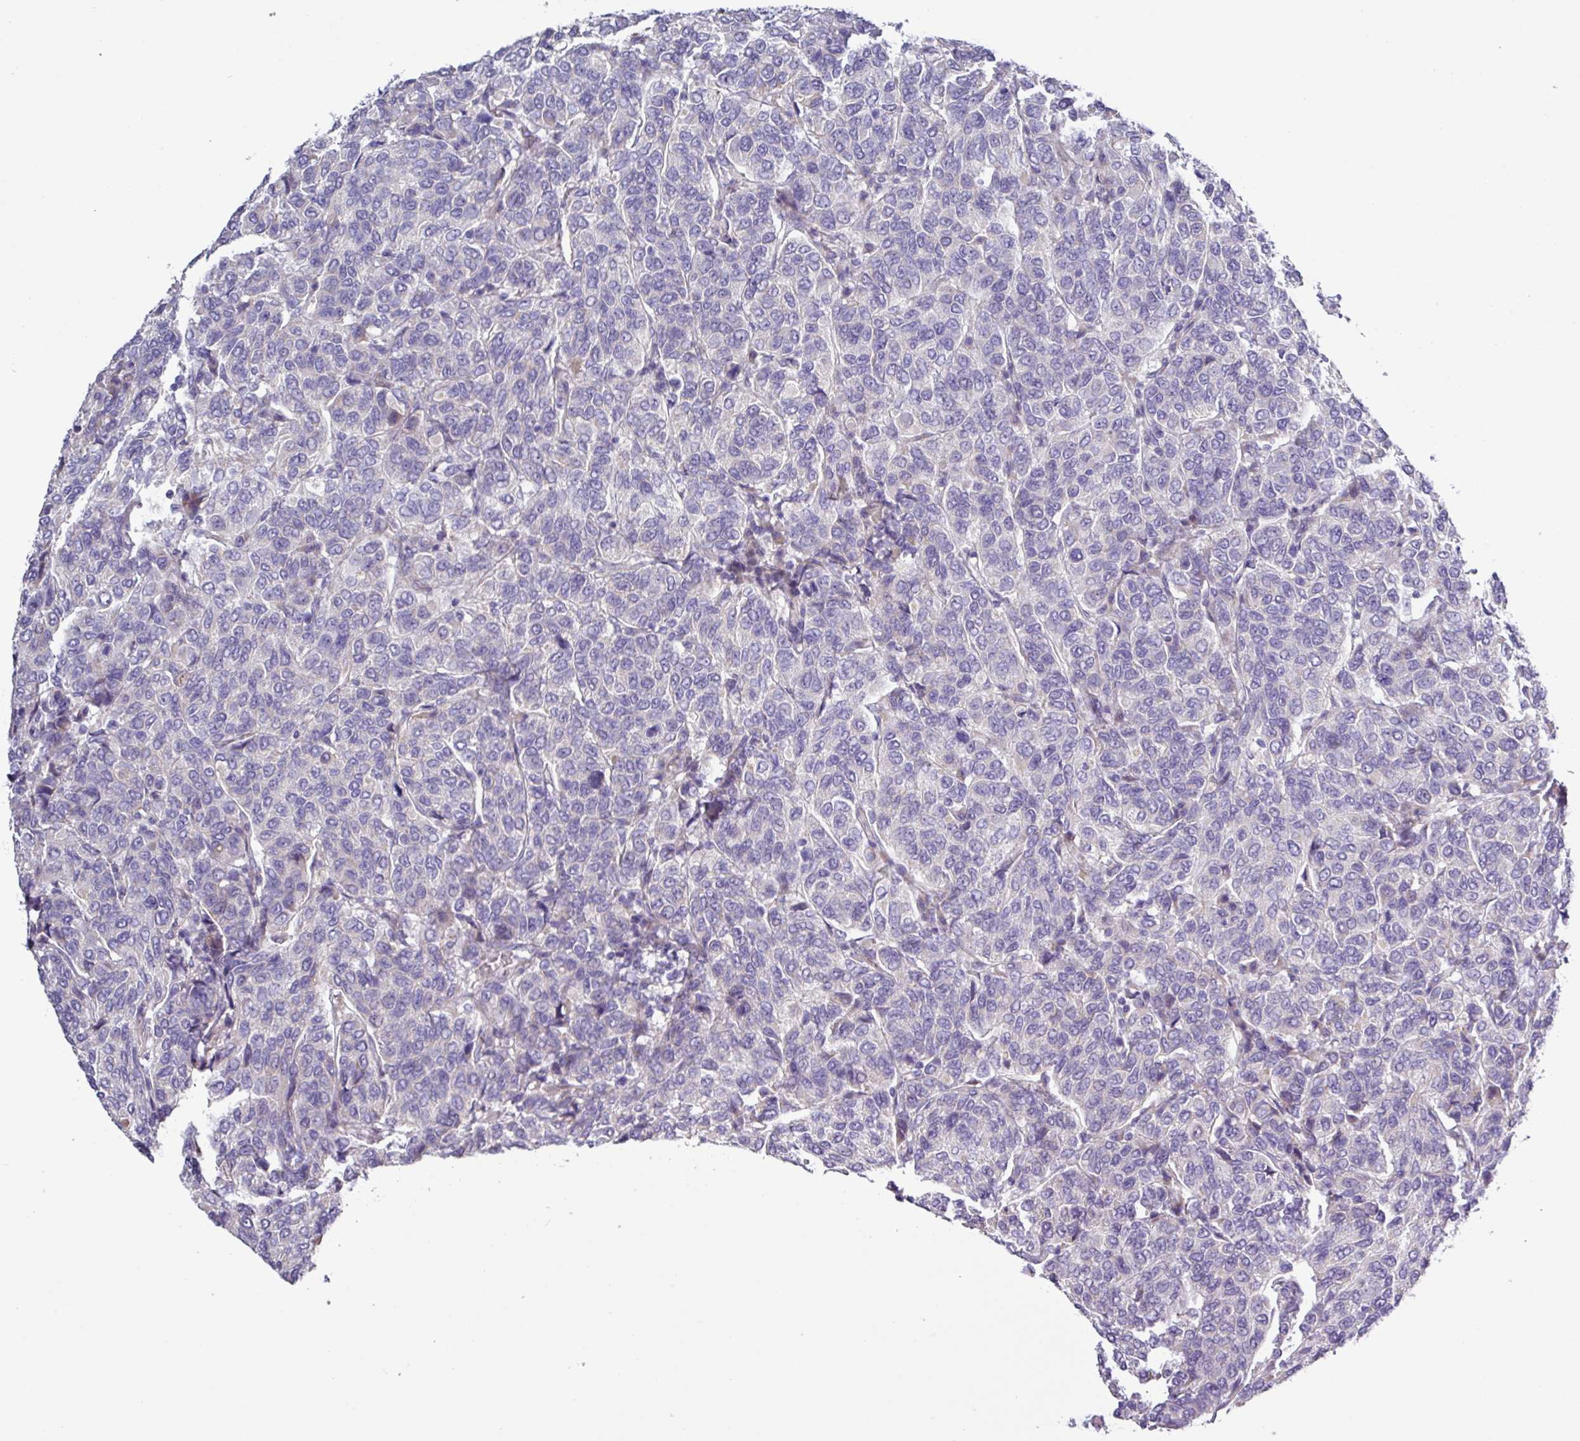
{"staining": {"intensity": "negative", "quantity": "none", "location": "none"}, "tissue": "breast cancer", "cell_type": "Tumor cells", "image_type": "cancer", "snomed": [{"axis": "morphology", "description": "Duct carcinoma"}, {"axis": "topography", "description": "Breast"}], "caption": "There is no significant staining in tumor cells of breast cancer (intraductal carcinoma).", "gene": "RGS16", "patient": {"sex": "female", "age": 55}}